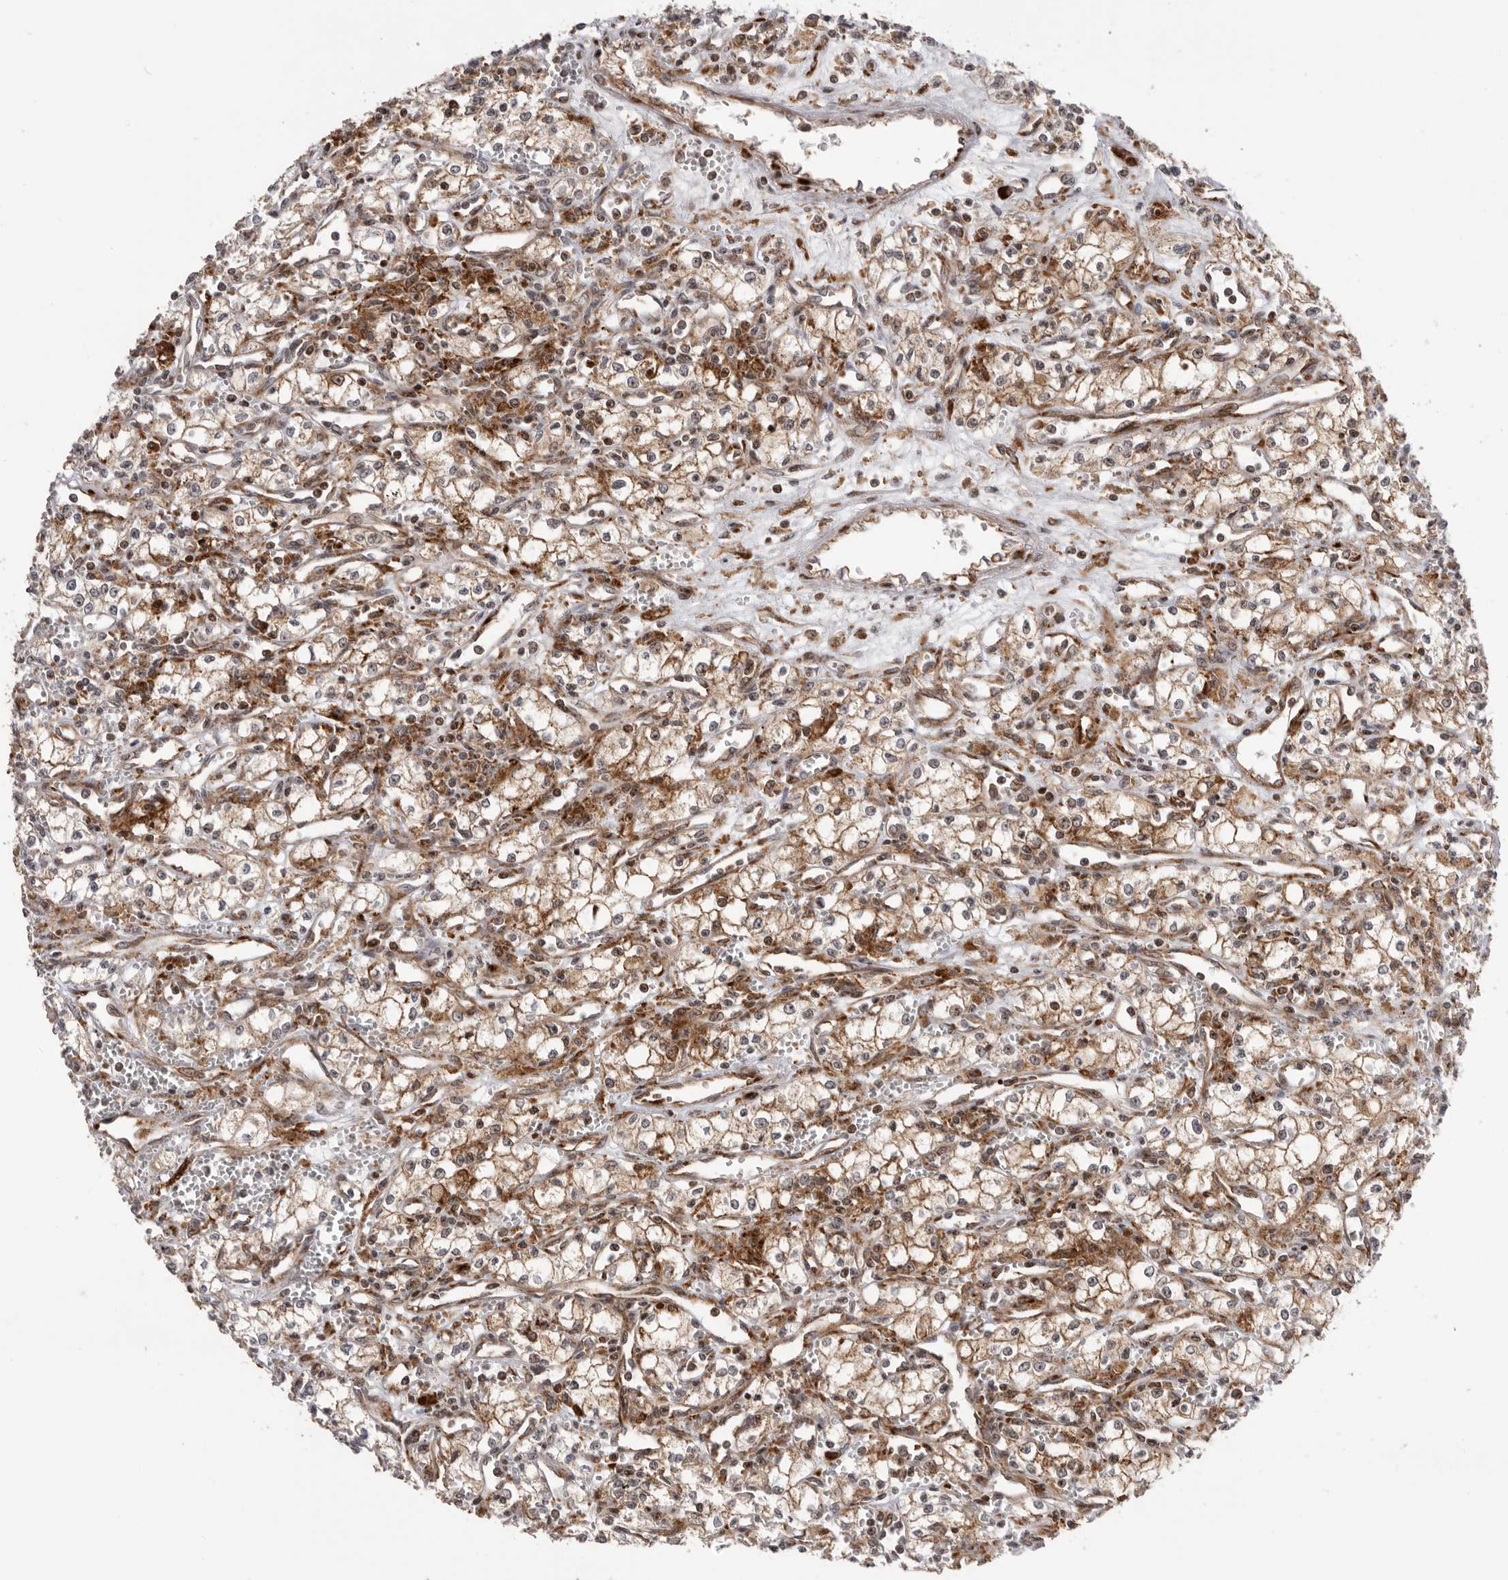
{"staining": {"intensity": "moderate", "quantity": ">75%", "location": "cytoplasmic/membranous"}, "tissue": "renal cancer", "cell_type": "Tumor cells", "image_type": "cancer", "snomed": [{"axis": "morphology", "description": "Adenocarcinoma, NOS"}, {"axis": "topography", "description": "Kidney"}], "caption": "Protein staining of renal adenocarcinoma tissue demonstrates moderate cytoplasmic/membranous expression in approximately >75% of tumor cells.", "gene": "FZD3", "patient": {"sex": "male", "age": 59}}